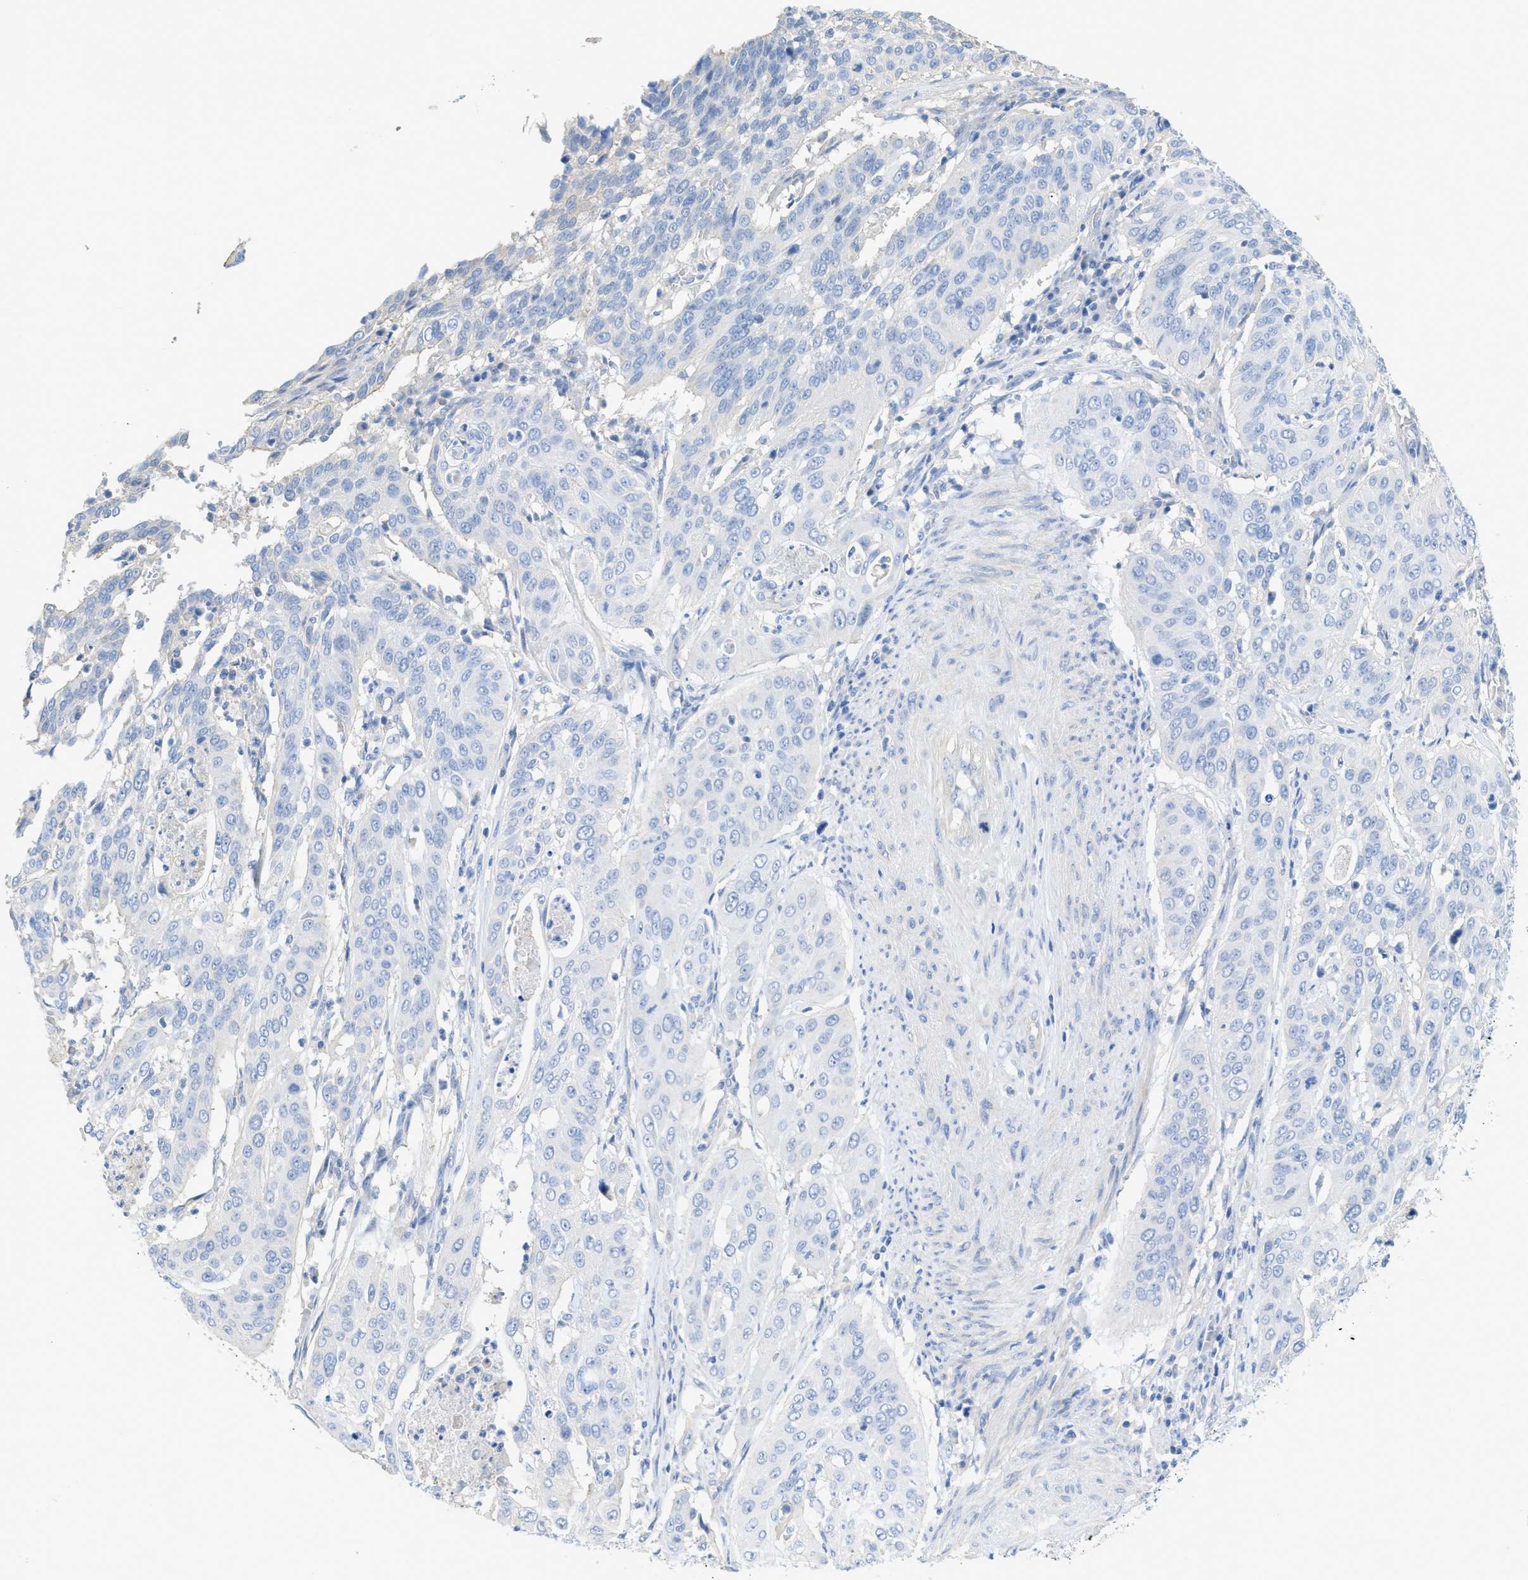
{"staining": {"intensity": "negative", "quantity": "none", "location": "none"}, "tissue": "cervical cancer", "cell_type": "Tumor cells", "image_type": "cancer", "snomed": [{"axis": "morphology", "description": "Normal tissue, NOS"}, {"axis": "morphology", "description": "Squamous cell carcinoma, NOS"}, {"axis": "topography", "description": "Cervix"}], "caption": "IHC photomicrograph of neoplastic tissue: human squamous cell carcinoma (cervical) stained with DAB reveals no significant protein expression in tumor cells.", "gene": "MYL3", "patient": {"sex": "female", "age": 39}}